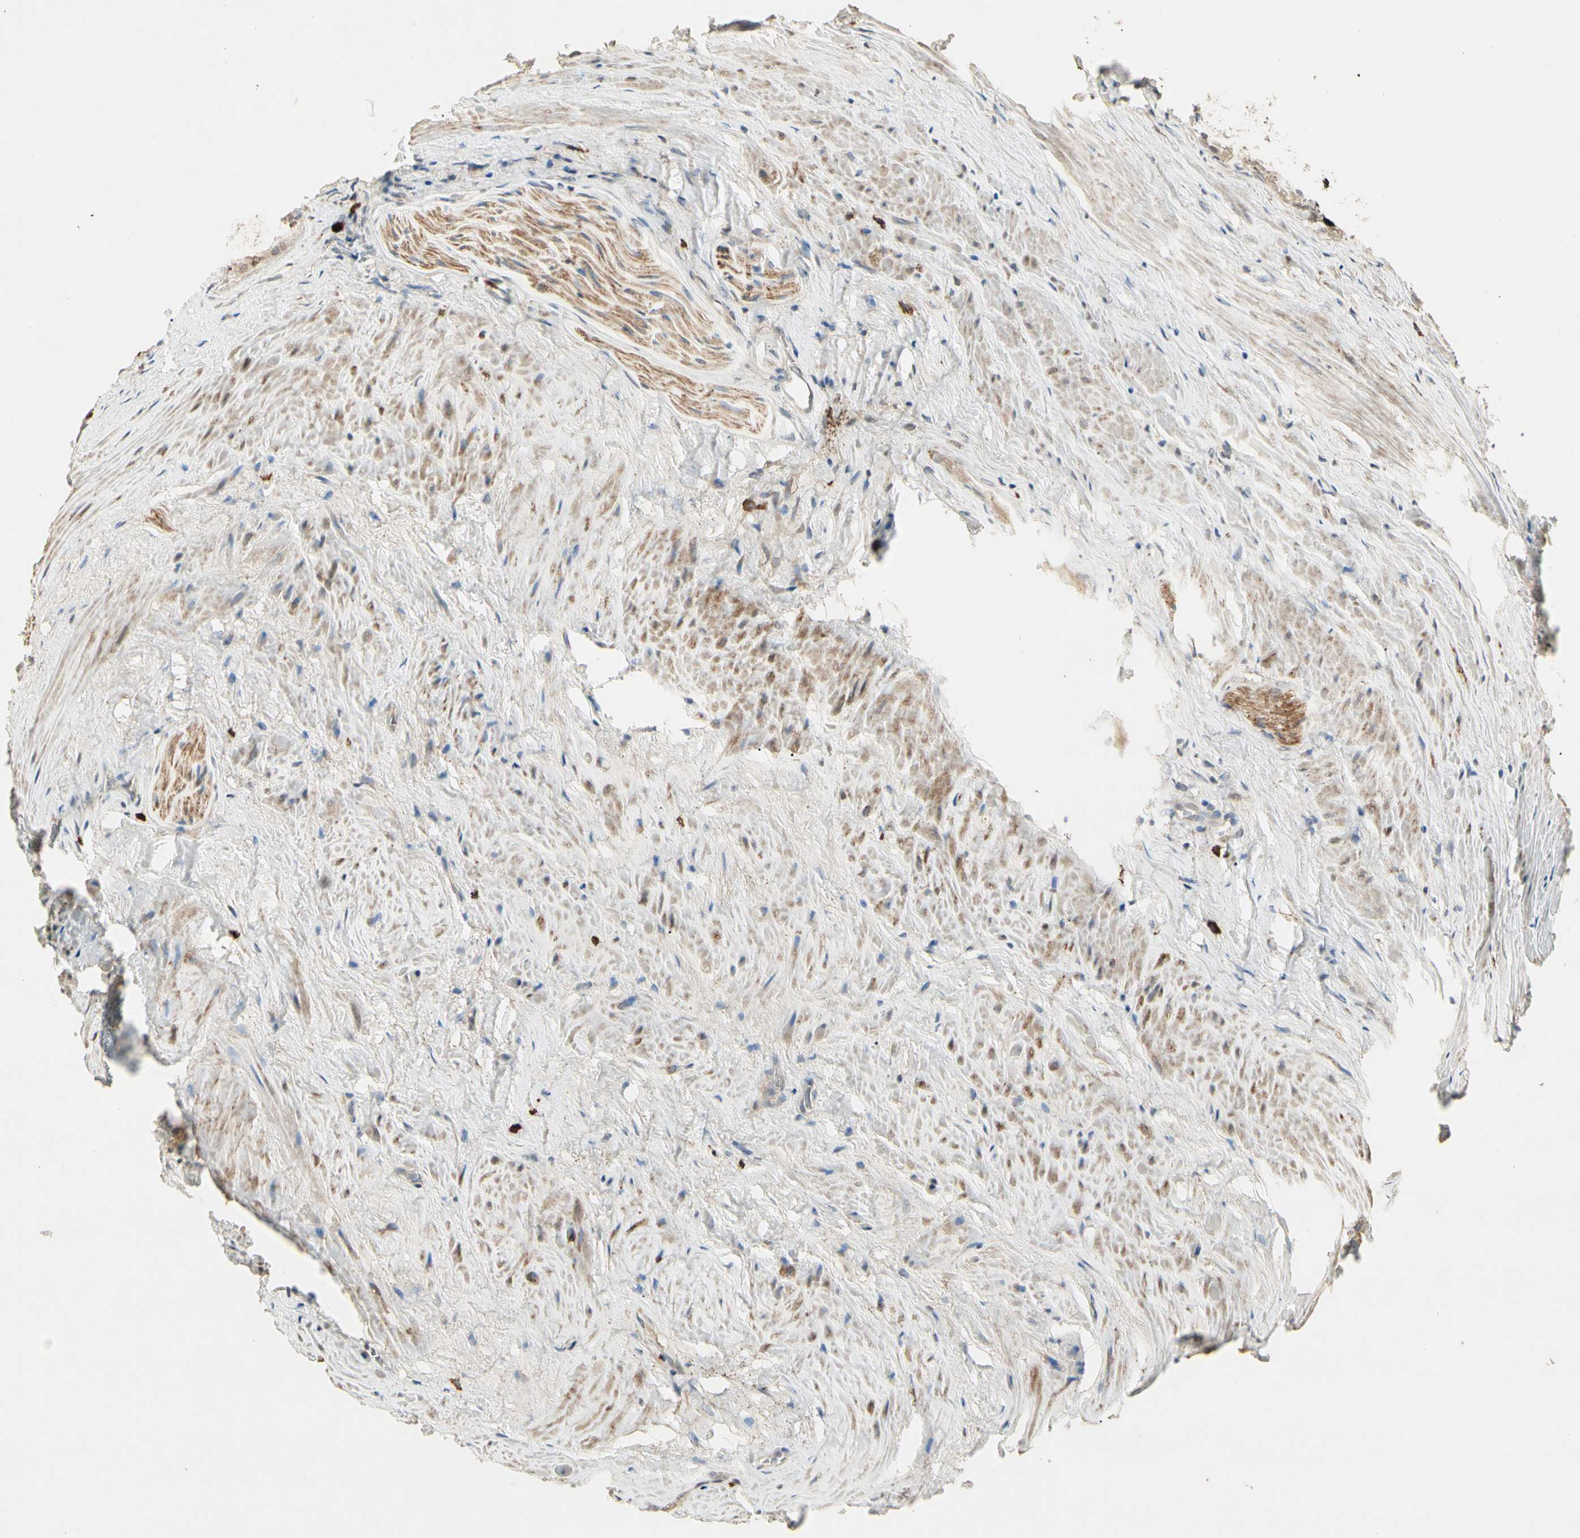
{"staining": {"intensity": "weak", "quantity": ">75%", "location": "cytoplasmic/membranous"}, "tissue": "prostate cancer", "cell_type": "Tumor cells", "image_type": "cancer", "snomed": [{"axis": "morphology", "description": "Adenocarcinoma, High grade"}, {"axis": "topography", "description": "Prostate"}], "caption": "High-magnification brightfield microscopy of adenocarcinoma (high-grade) (prostate) stained with DAB (brown) and counterstained with hematoxylin (blue). tumor cells exhibit weak cytoplasmic/membranous expression is present in about>75% of cells.", "gene": "ATG4C", "patient": {"sex": "male", "age": 73}}